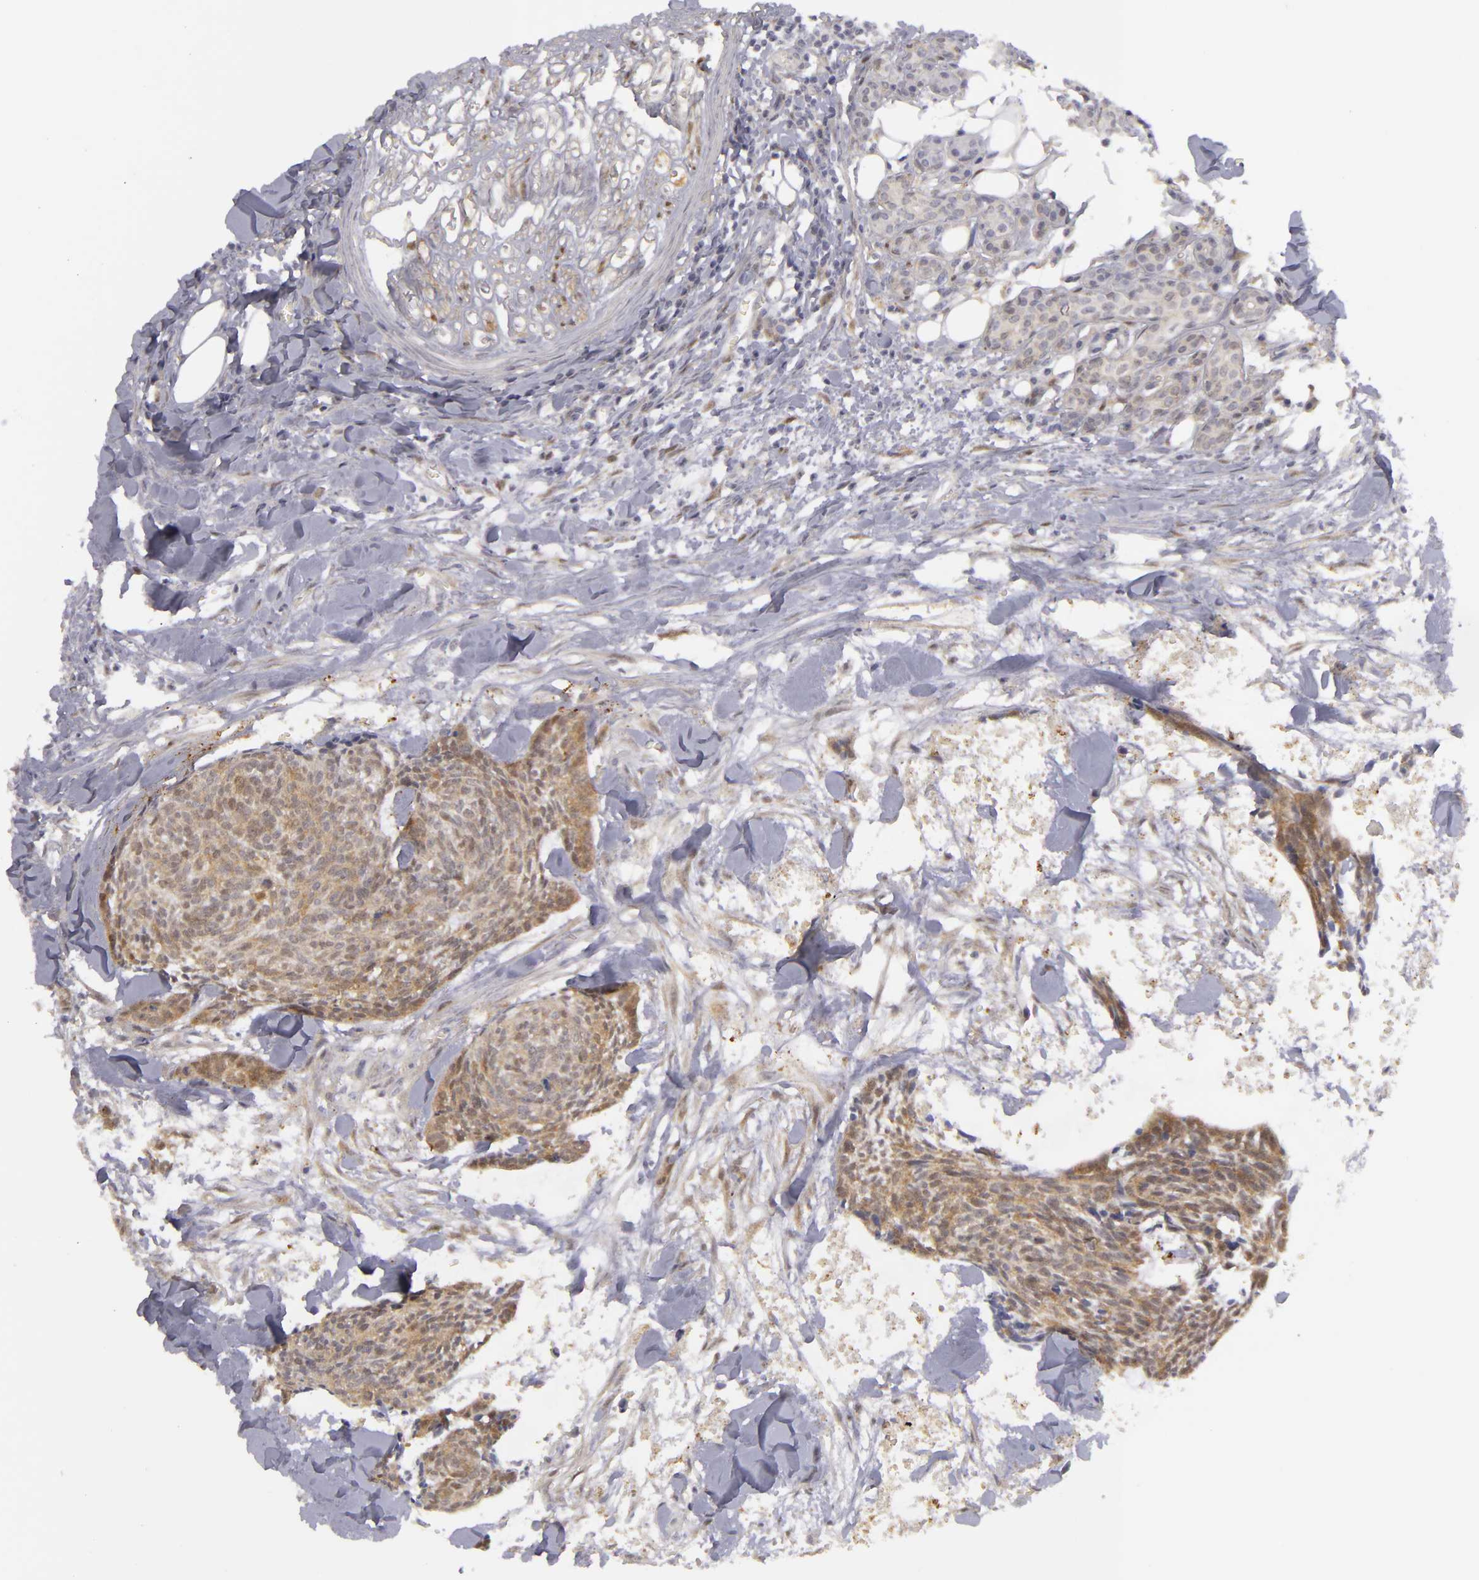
{"staining": {"intensity": "weak", "quantity": ">75%", "location": "cytoplasmic/membranous"}, "tissue": "head and neck cancer", "cell_type": "Tumor cells", "image_type": "cancer", "snomed": [{"axis": "morphology", "description": "Squamous cell carcinoma, NOS"}, {"axis": "topography", "description": "Salivary gland"}, {"axis": "topography", "description": "Head-Neck"}], "caption": "Immunohistochemistry image of head and neck squamous cell carcinoma stained for a protein (brown), which exhibits low levels of weak cytoplasmic/membranous expression in about >75% of tumor cells.", "gene": "EFS", "patient": {"sex": "male", "age": 70}}